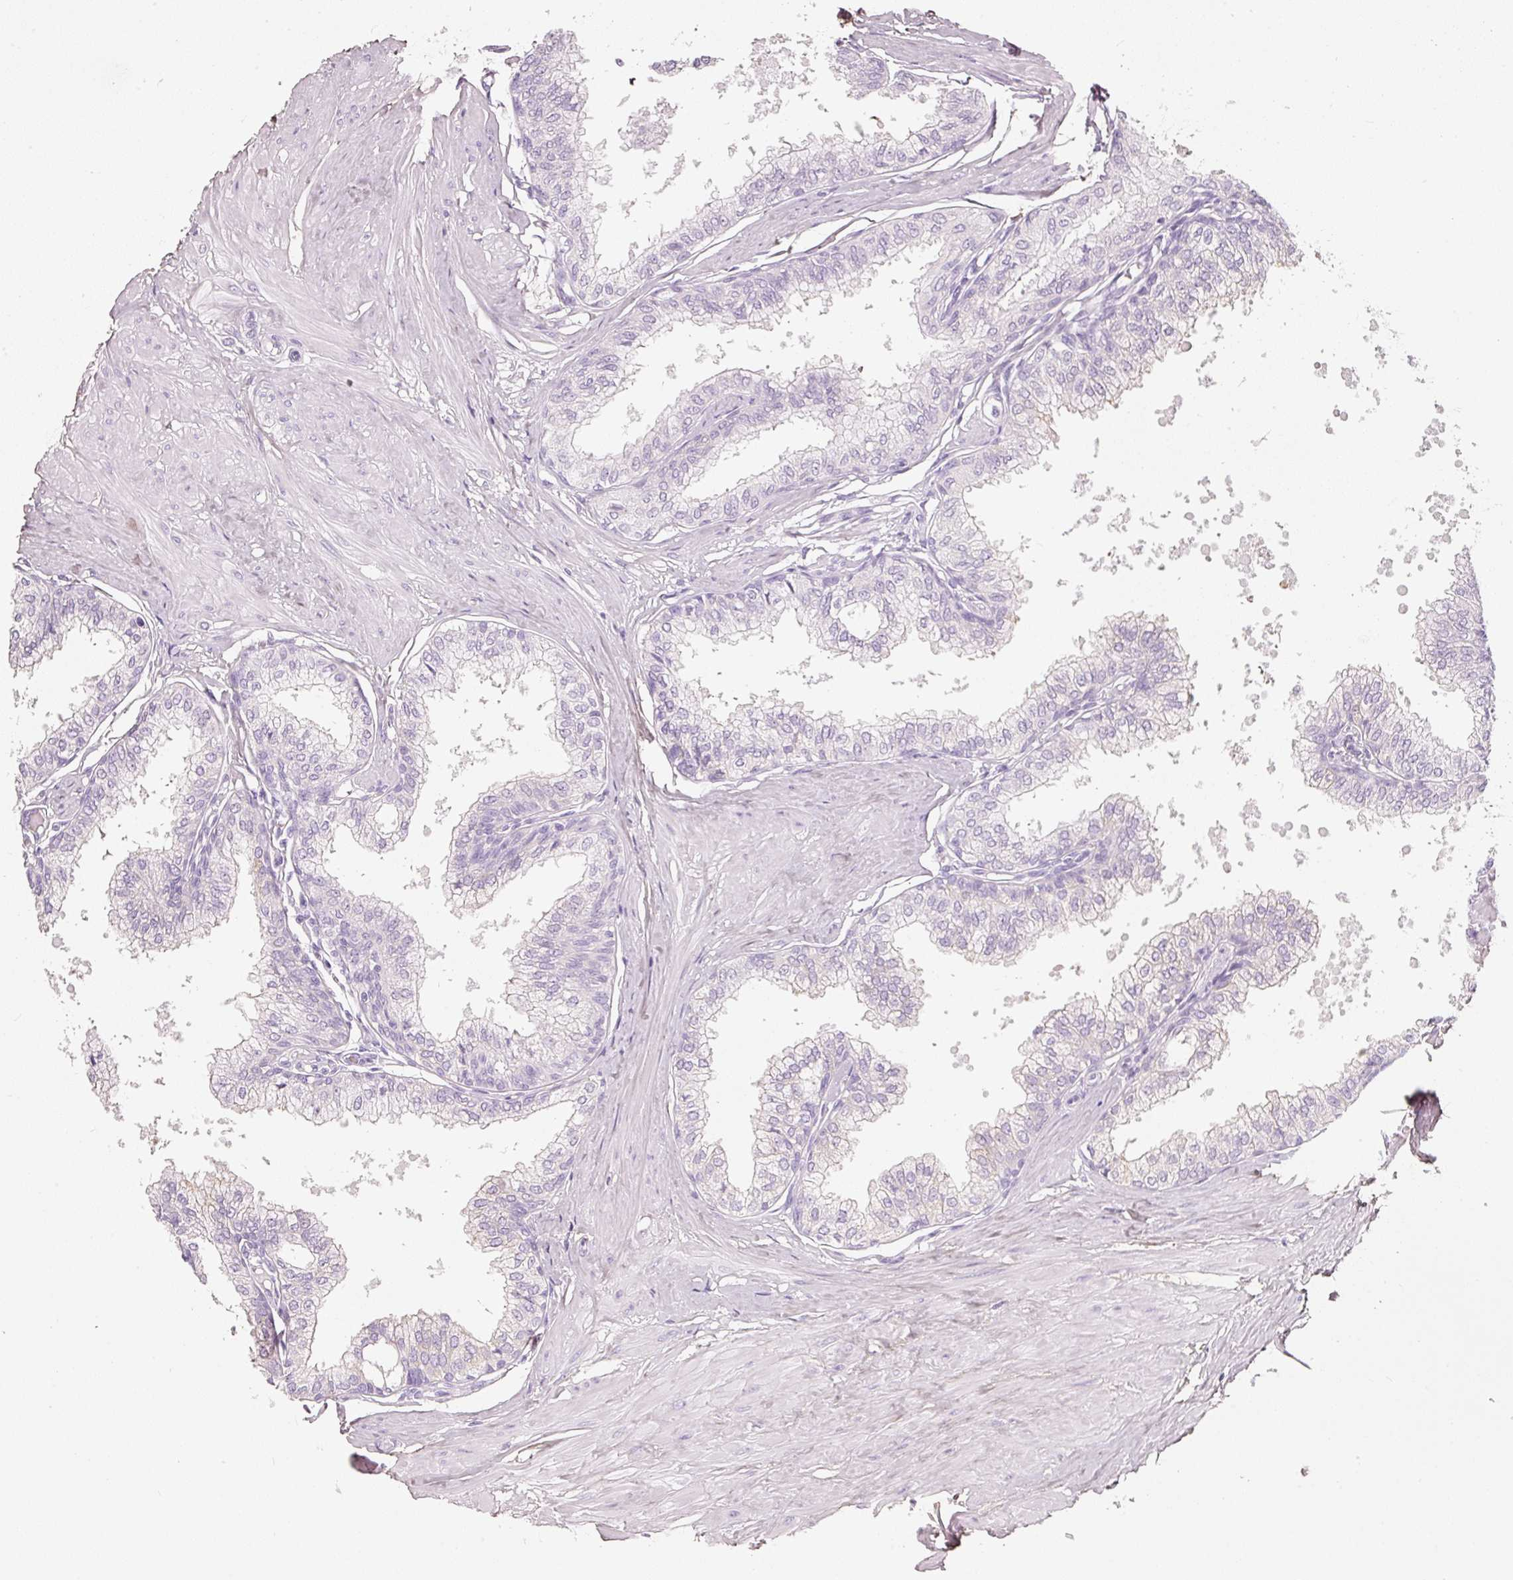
{"staining": {"intensity": "weak", "quantity": "<25%", "location": "cytoplasmic/membranous"}, "tissue": "seminal vesicle", "cell_type": "Glandular cells", "image_type": "normal", "snomed": [{"axis": "morphology", "description": "Normal tissue, NOS"}, {"axis": "topography", "description": "Prostate"}, {"axis": "topography", "description": "Seminal veicle"}], "caption": "Unremarkable seminal vesicle was stained to show a protein in brown. There is no significant positivity in glandular cells. (Stains: DAB immunohistochemistry (IHC) with hematoxylin counter stain, Microscopy: brightfield microscopy at high magnification).", "gene": "PDXDC1", "patient": {"sex": "male", "age": 60}}